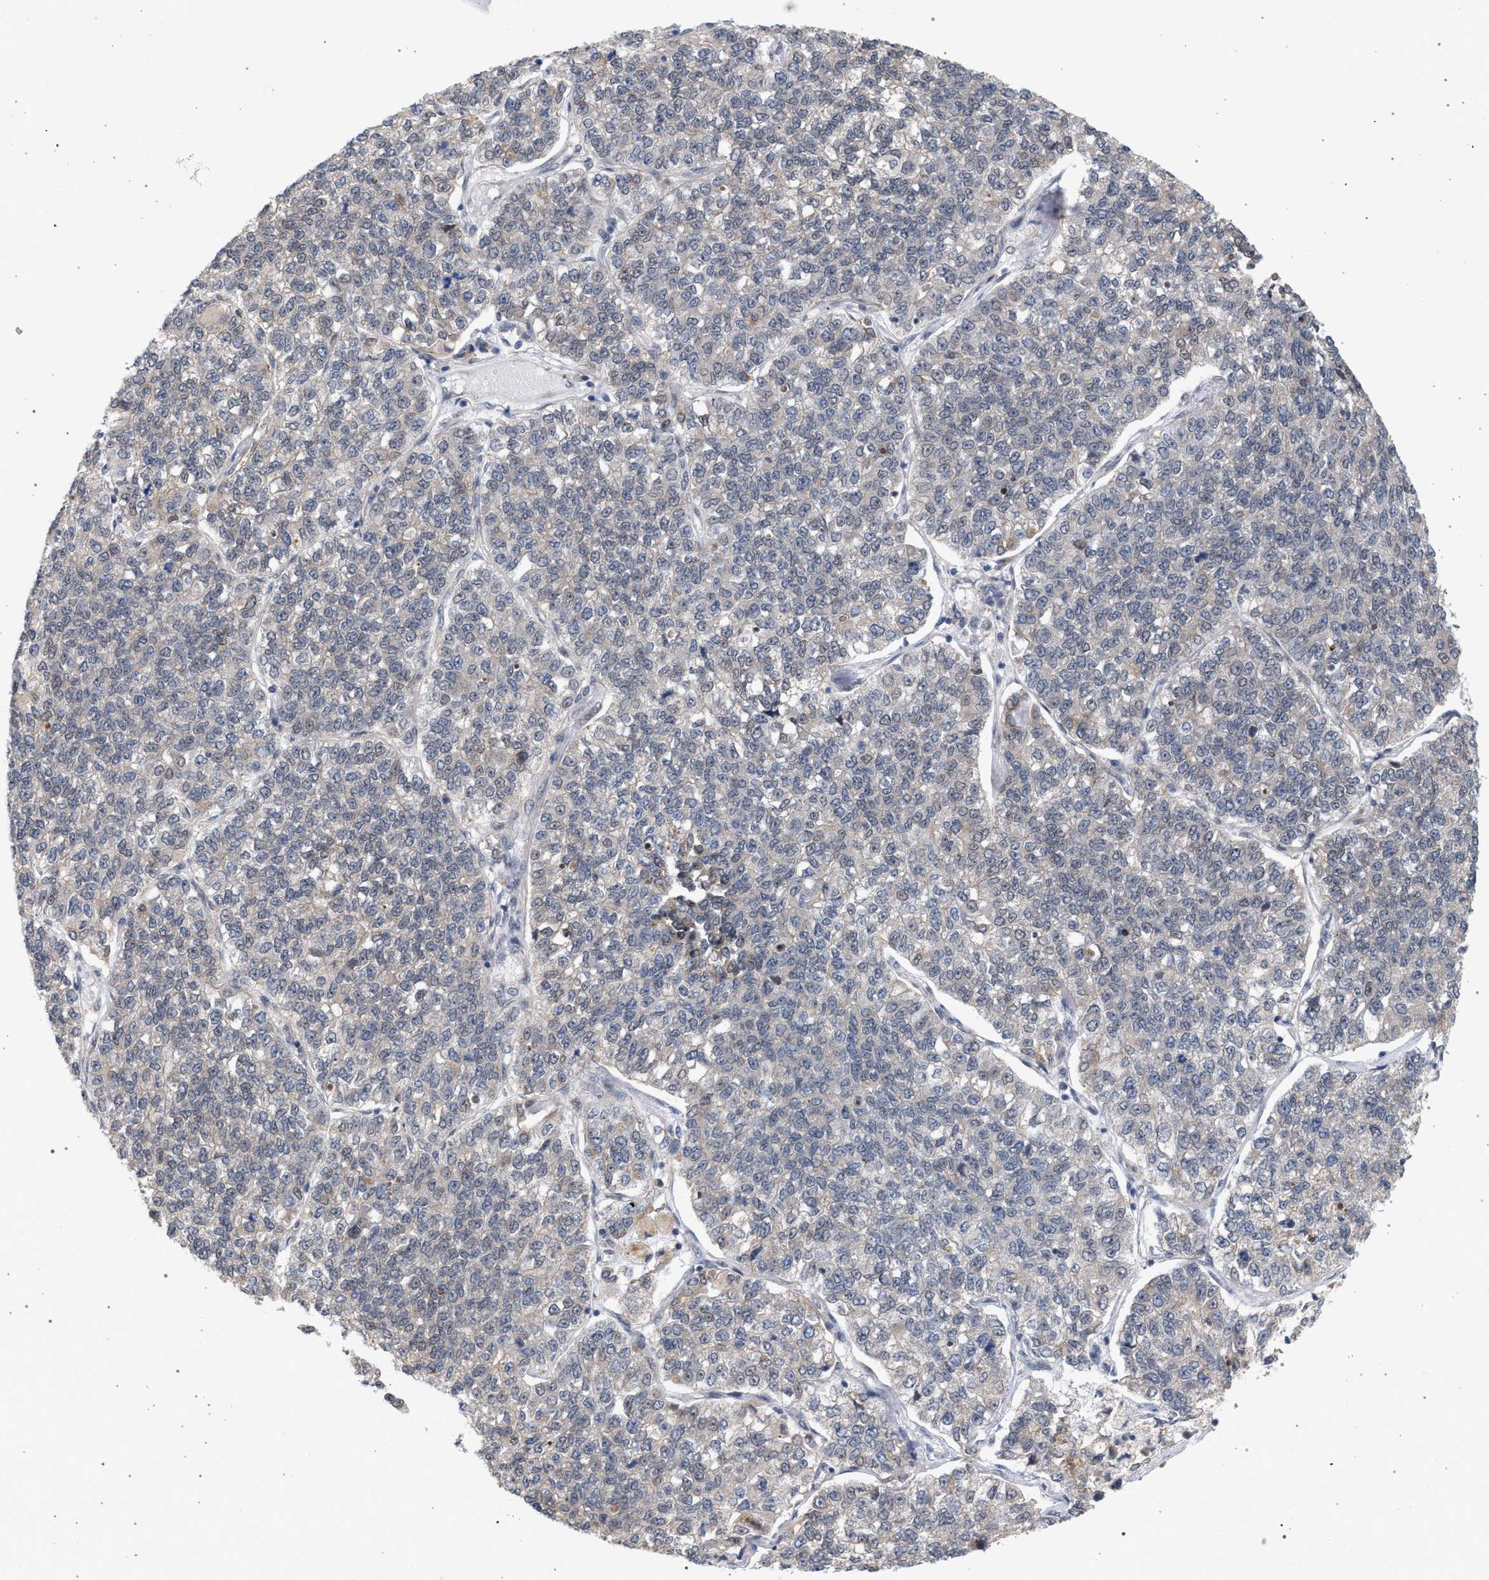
{"staining": {"intensity": "negative", "quantity": "none", "location": "none"}, "tissue": "lung cancer", "cell_type": "Tumor cells", "image_type": "cancer", "snomed": [{"axis": "morphology", "description": "Adenocarcinoma, NOS"}, {"axis": "topography", "description": "Lung"}], "caption": "IHC photomicrograph of lung cancer (adenocarcinoma) stained for a protein (brown), which exhibits no positivity in tumor cells.", "gene": "ARPC5L", "patient": {"sex": "male", "age": 49}}